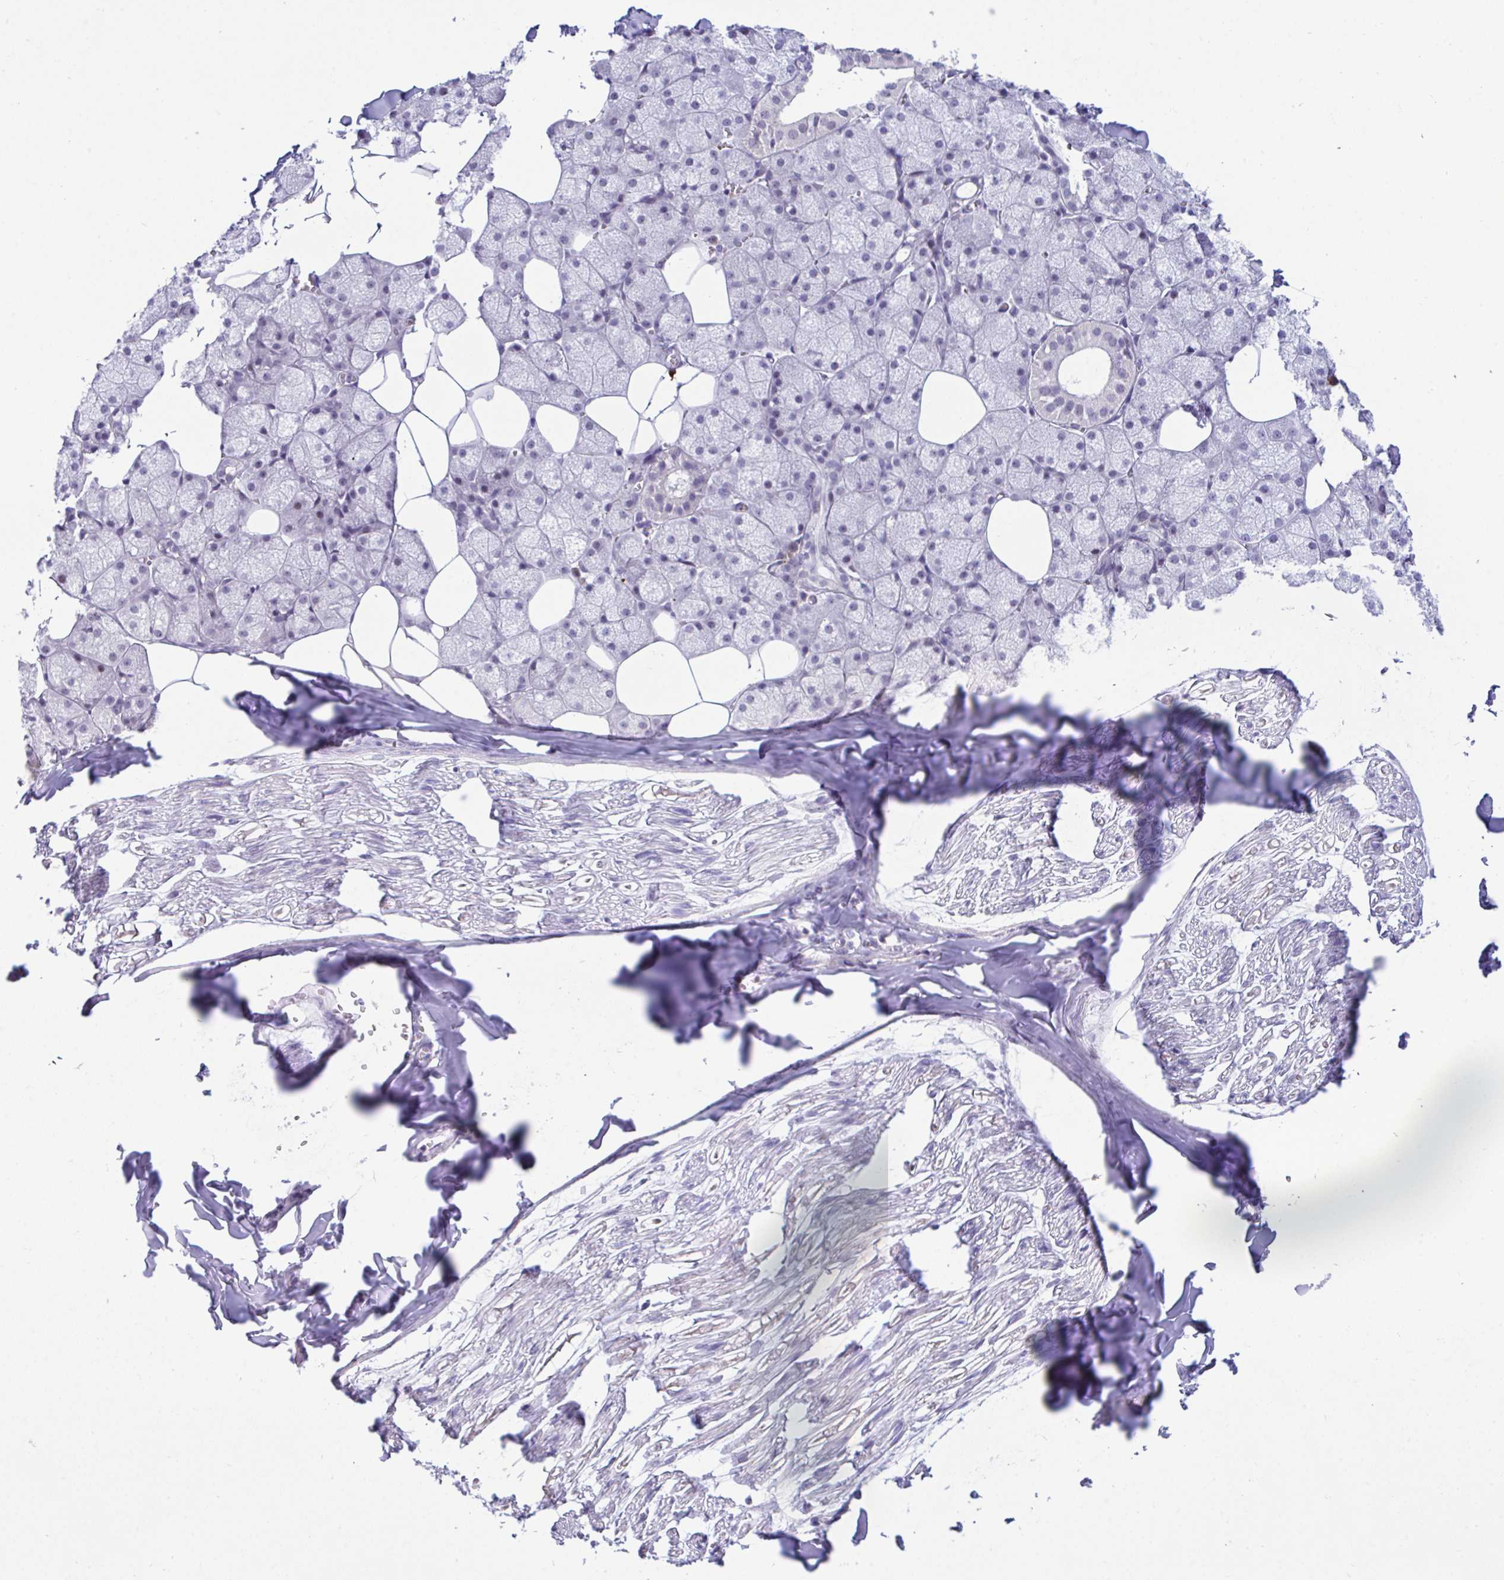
{"staining": {"intensity": "weak", "quantity": "<25%", "location": "nuclear"}, "tissue": "salivary gland", "cell_type": "Glandular cells", "image_type": "normal", "snomed": [{"axis": "morphology", "description": "Normal tissue, NOS"}, {"axis": "topography", "description": "Salivary gland"}, {"axis": "topography", "description": "Peripheral nerve tissue"}], "caption": "DAB (3,3'-diaminobenzidine) immunohistochemical staining of normal human salivary gland exhibits no significant staining in glandular cells. Nuclei are stained in blue.", "gene": "USP35", "patient": {"sex": "male", "age": 38}}